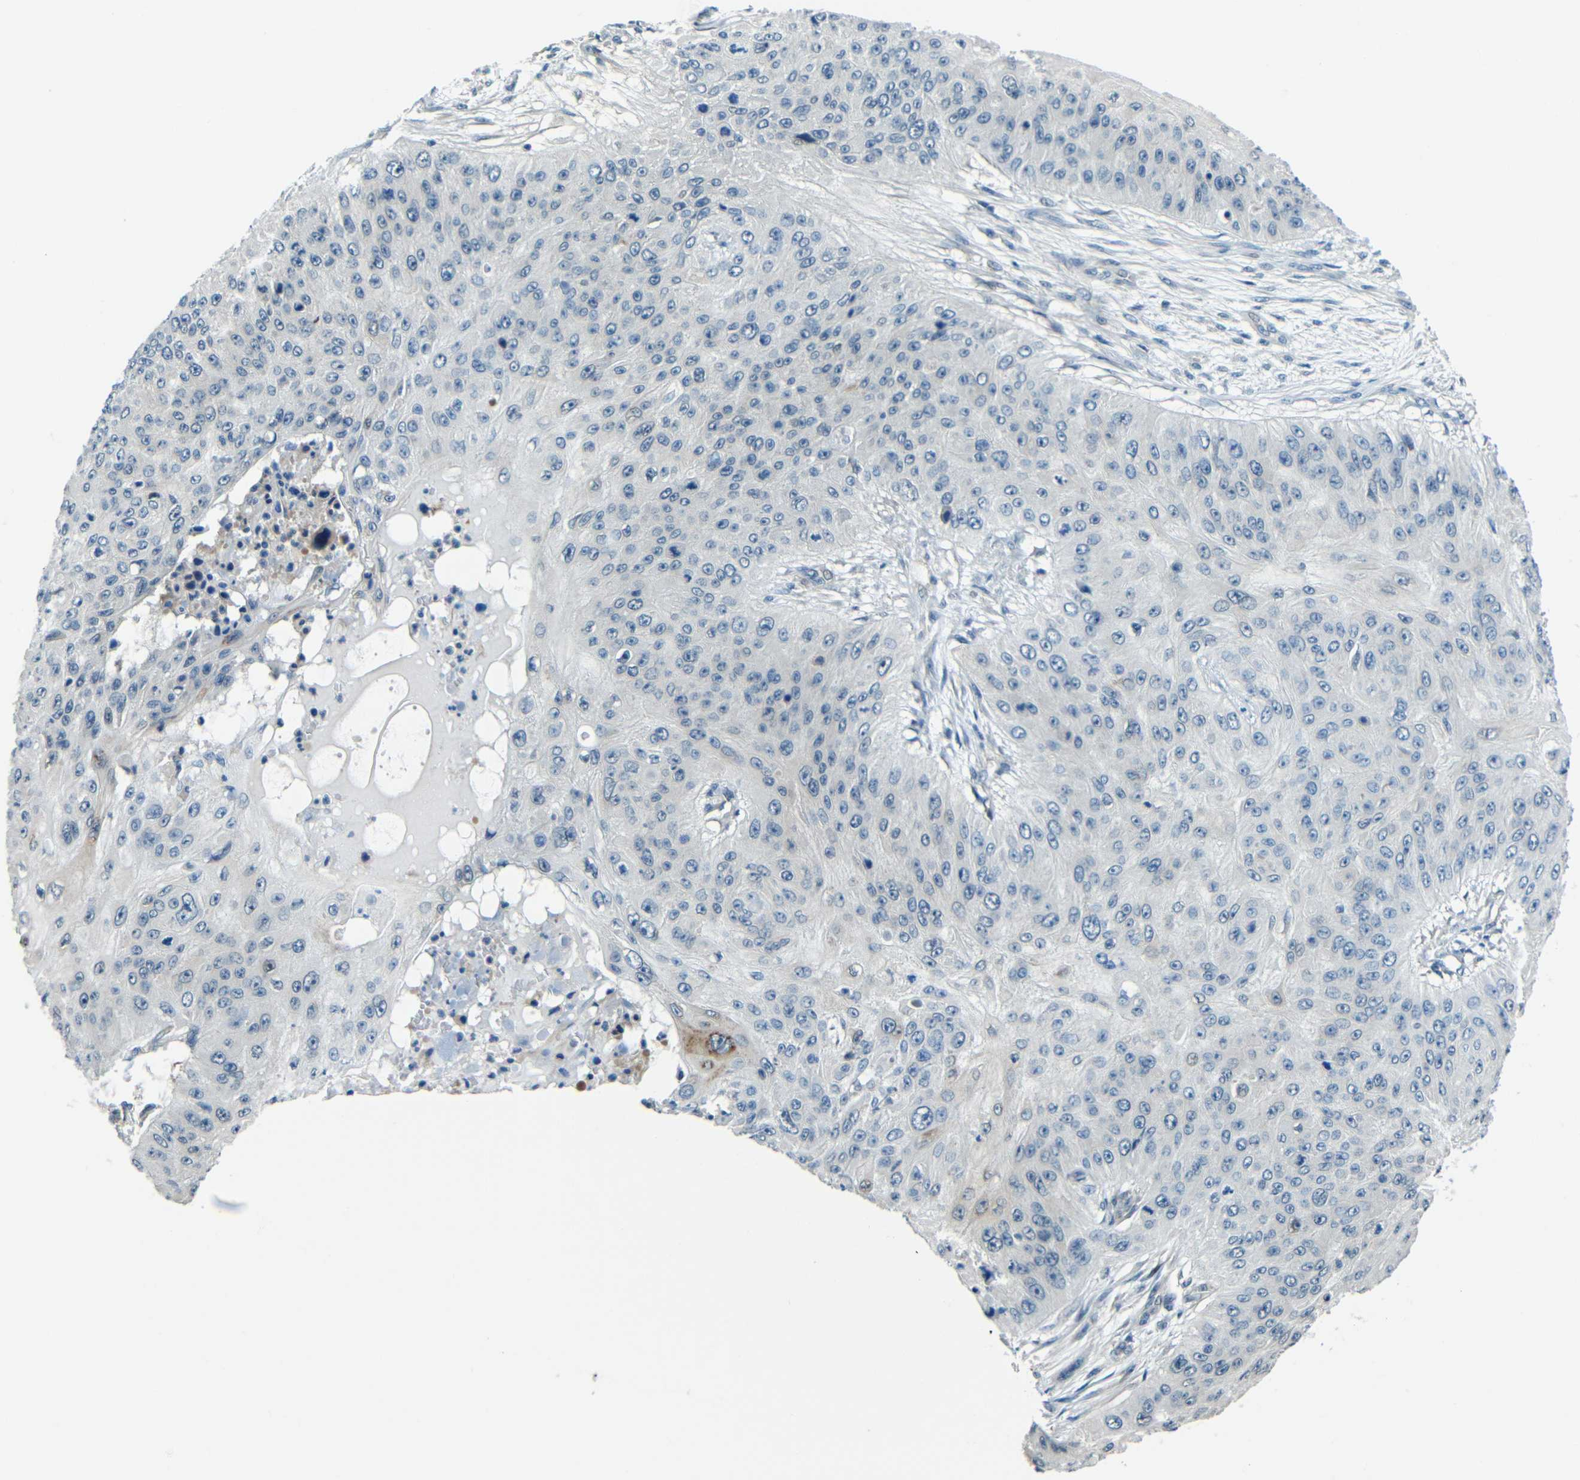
{"staining": {"intensity": "negative", "quantity": "none", "location": "none"}, "tissue": "skin cancer", "cell_type": "Tumor cells", "image_type": "cancer", "snomed": [{"axis": "morphology", "description": "Squamous cell carcinoma, NOS"}, {"axis": "topography", "description": "Skin"}], "caption": "This image is of skin cancer stained with IHC to label a protein in brown with the nuclei are counter-stained blue. There is no expression in tumor cells. (Brightfield microscopy of DAB (3,3'-diaminobenzidine) immunohistochemistry (IHC) at high magnification).", "gene": "ANKRD22", "patient": {"sex": "female", "age": 80}}